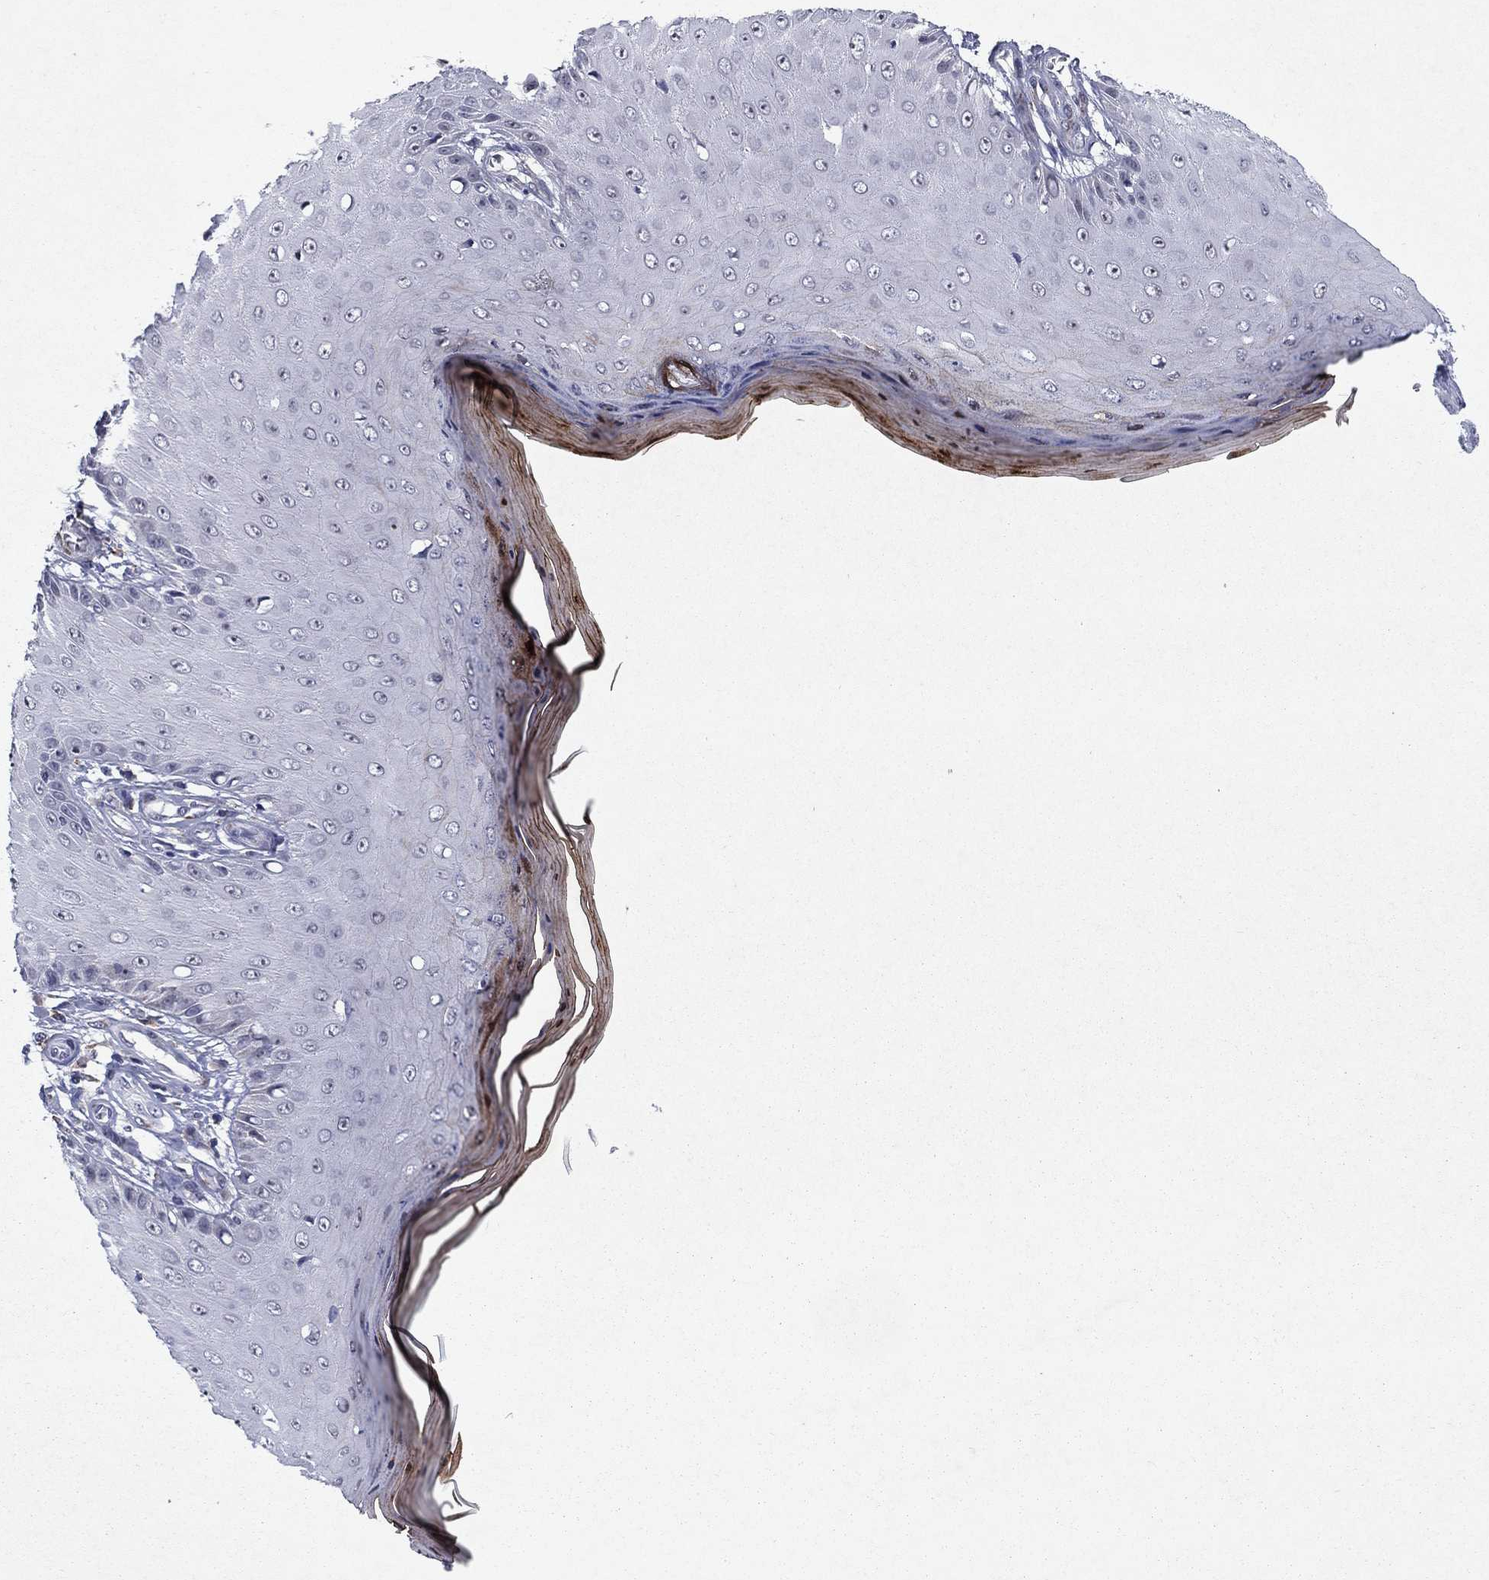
{"staining": {"intensity": "negative", "quantity": "none", "location": "none"}, "tissue": "skin cancer", "cell_type": "Tumor cells", "image_type": "cancer", "snomed": [{"axis": "morphology", "description": "Inflammation, NOS"}, {"axis": "morphology", "description": "Squamous cell carcinoma, NOS"}, {"axis": "topography", "description": "Skin"}], "caption": "Immunohistochemical staining of skin cancer (squamous cell carcinoma) exhibits no significant positivity in tumor cells. (DAB immunohistochemistry, high magnification).", "gene": "ECM1", "patient": {"sex": "male", "age": 70}}